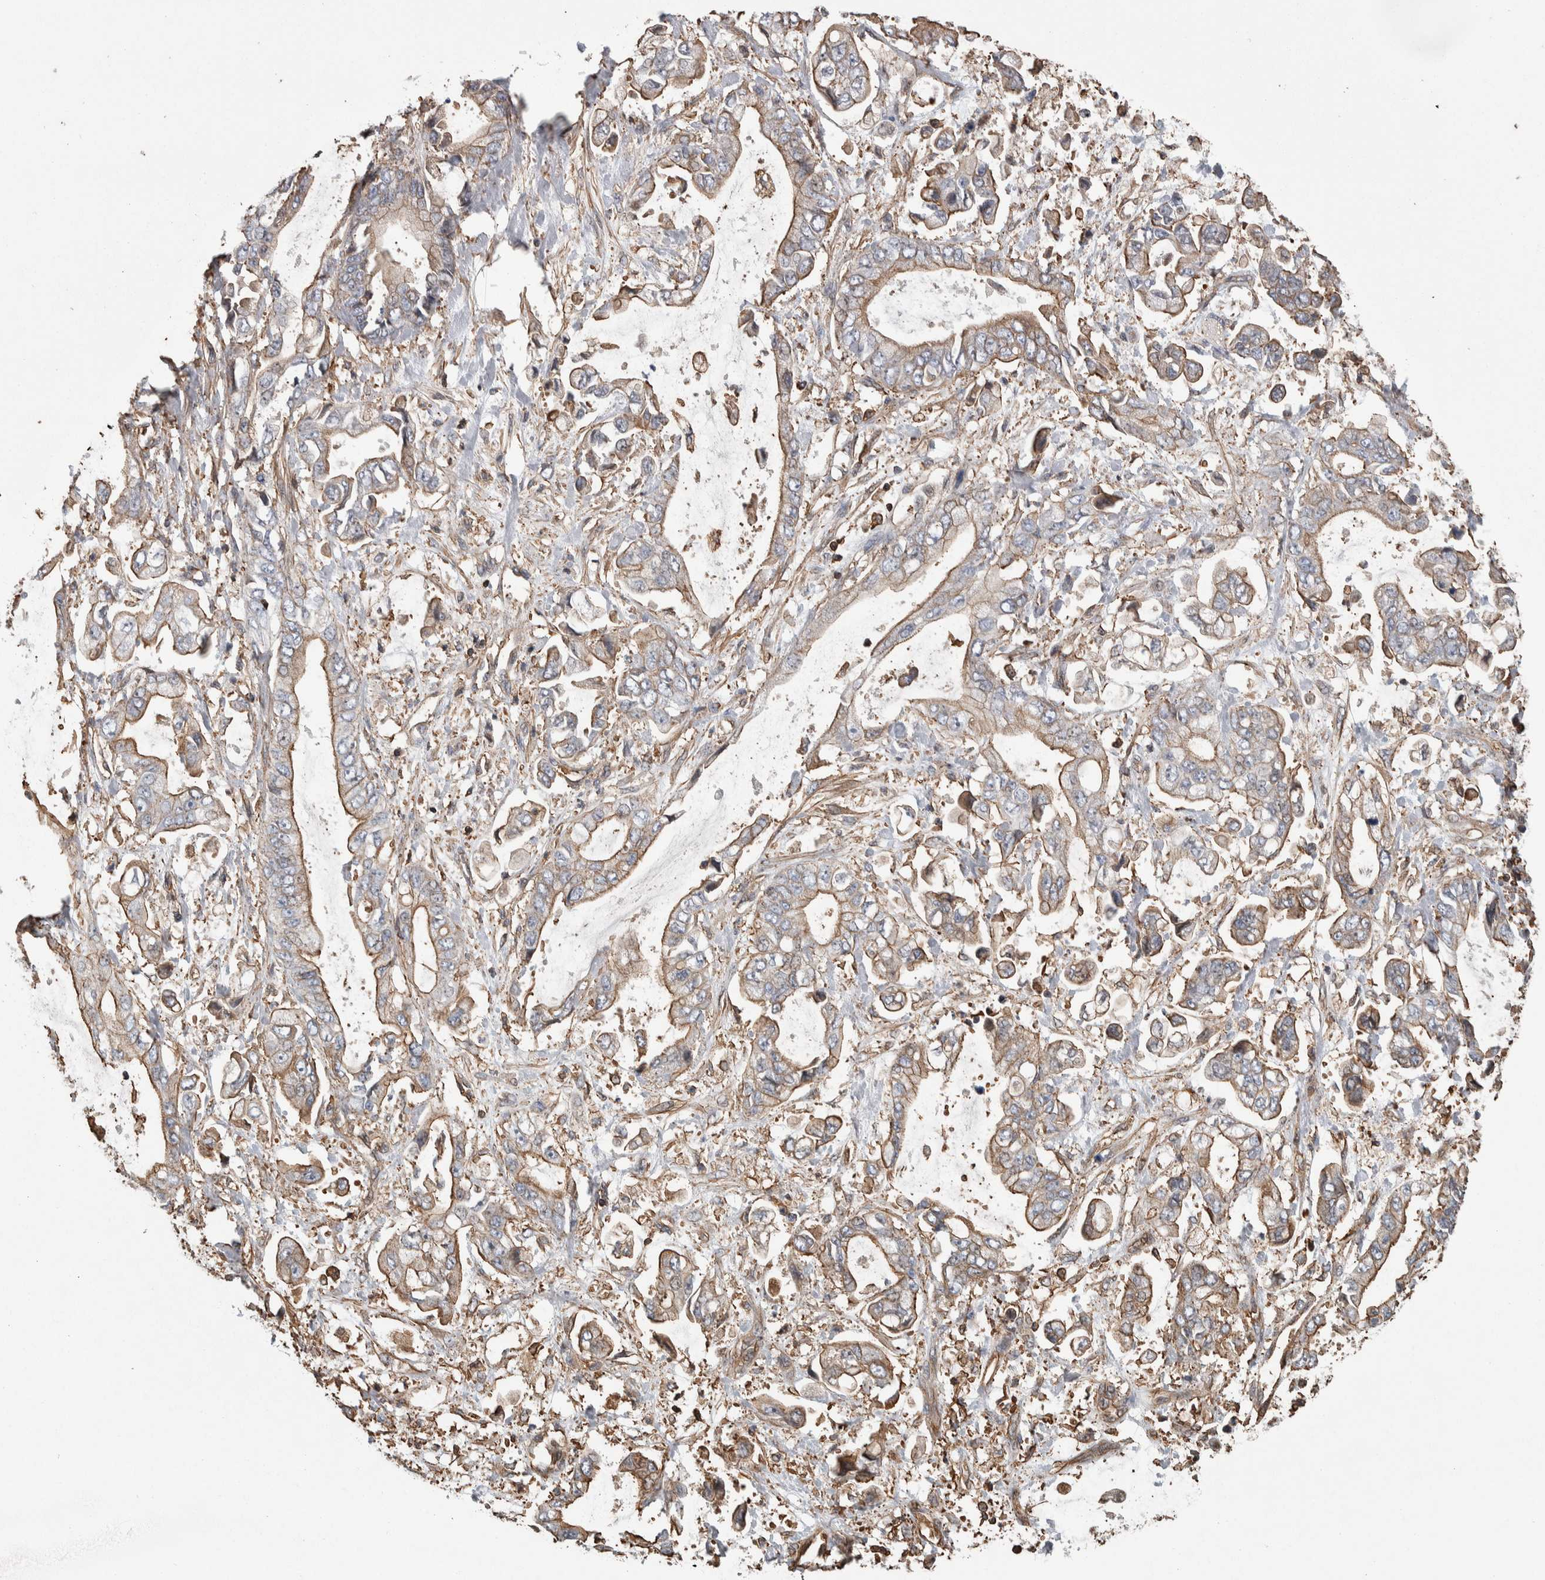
{"staining": {"intensity": "weak", "quantity": ">75%", "location": "cytoplasmic/membranous"}, "tissue": "stomach cancer", "cell_type": "Tumor cells", "image_type": "cancer", "snomed": [{"axis": "morphology", "description": "Normal tissue, NOS"}, {"axis": "morphology", "description": "Adenocarcinoma, NOS"}, {"axis": "topography", "description": "Stomach"}], "caption": "Stomach adenocarcinoma was stained to show a protein in brown. There is low levels of weak cytoplasmic/membranous positivity in approximately >75% of tumor cells. The protein is shown in brown color, while the nuclei are stained blue.", "gene": "ENPP2", "patient": {"sex": "male", "age": 62}}